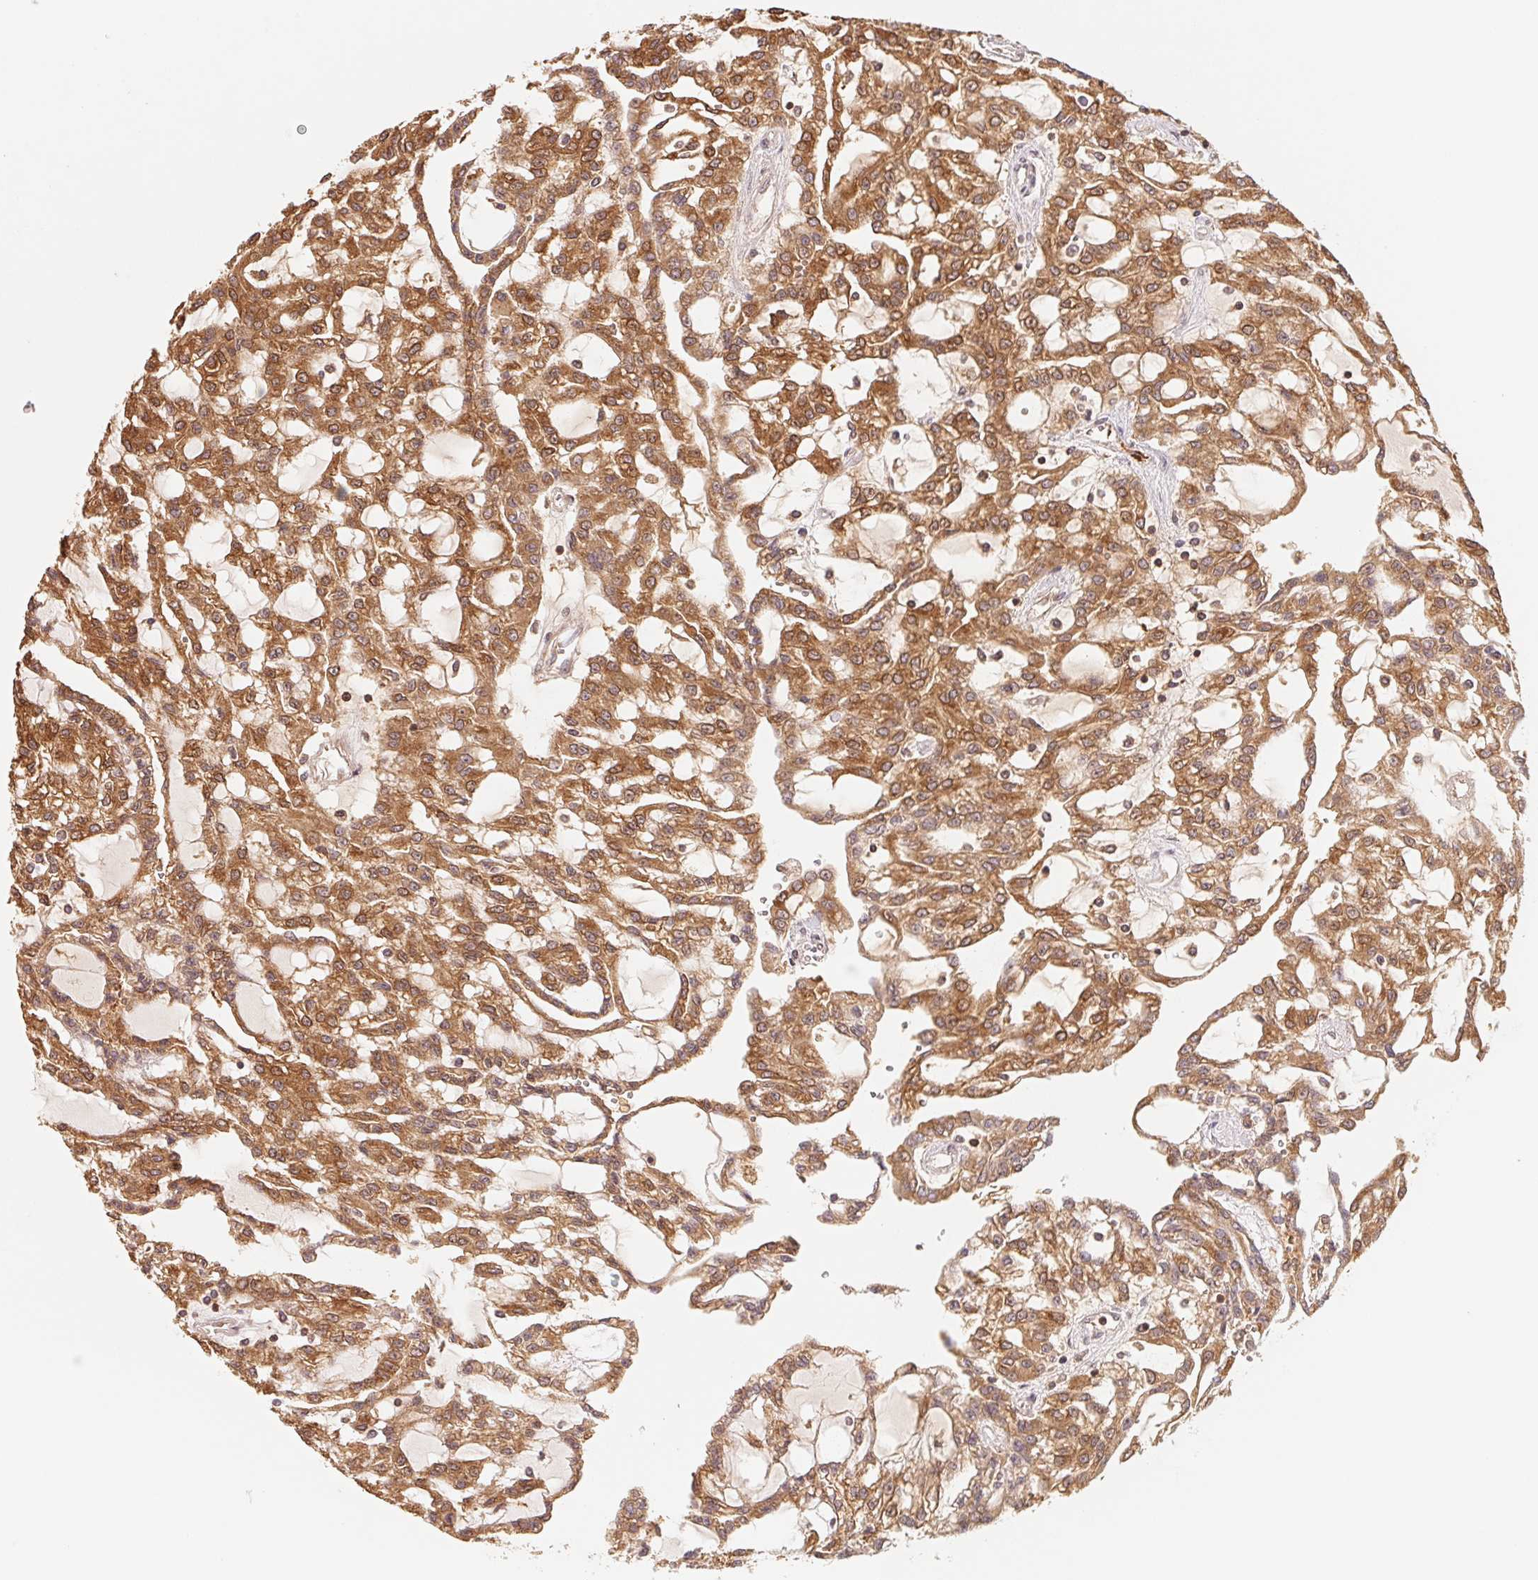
{"staining": {"intensity": "strong", "quantity": "25%-75%", "location": "cytoplasmic/membranous"}, "tissue": "renal cancer", "cell_type": "Tumor cells", "image_type": "cancer", "snomed": [{"axis": "morphology", "description": "Adenocarcinoma, NOS"}, {"axis": "topography", "description": "Kidney"}], "caption": "A brown stain shows strong cytoplasmic/membranous expression of a protein in human renal cancer (adenocarcinoma) tumor cells.", "gene": "CCDC102B", "patient": {"sex": "male", "age": 63}}